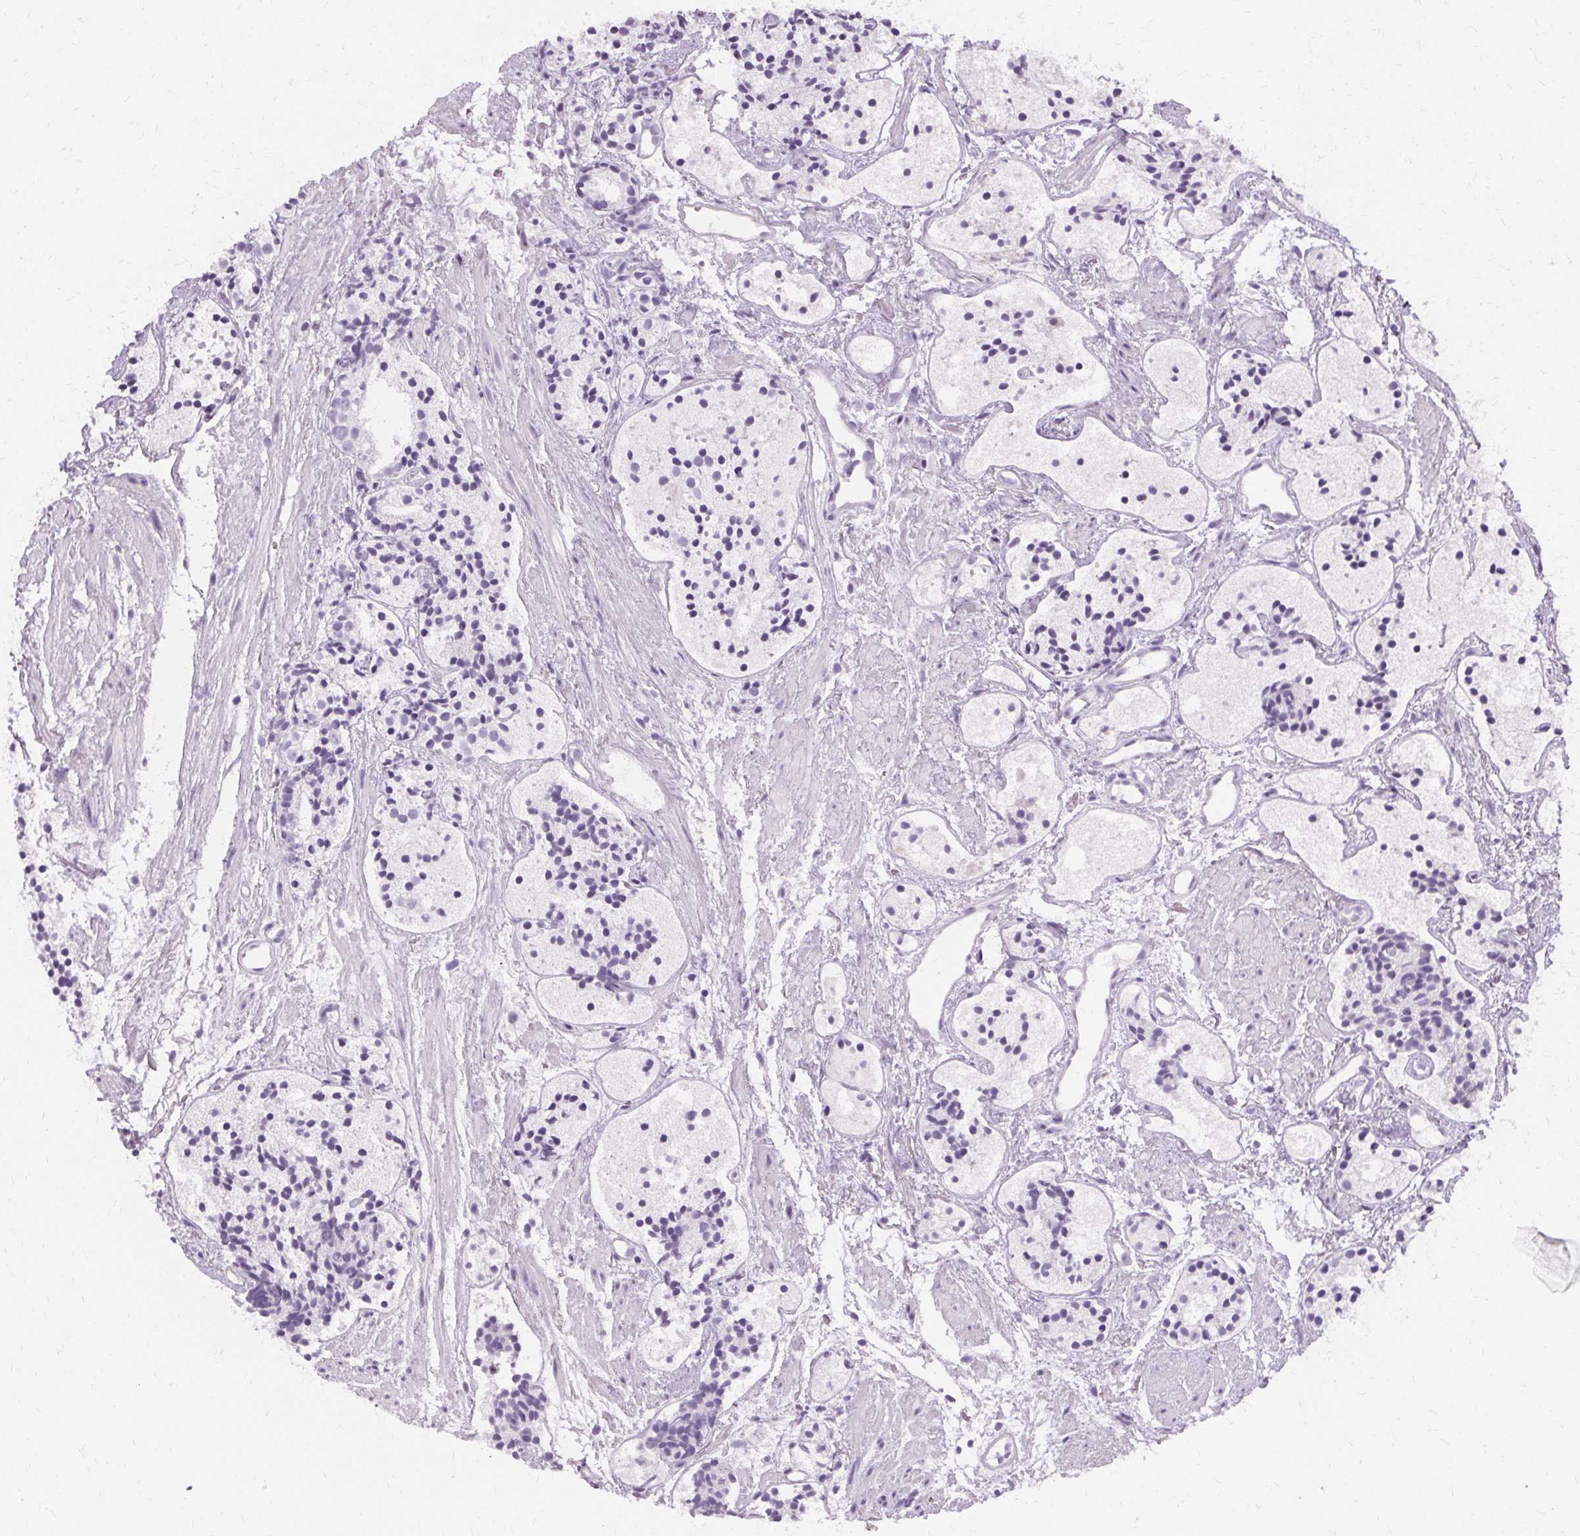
{"staining": {"intensity": "negative", "quantity": "none", "location": "none"}, "tissue": "prostate cancer", "cell_type": "Tumor cells", "image_type": "cancer", "snomed": [{"axis": "morphology", "description": "Adenocarcinoma, High grade"}, {"axis": "topography", "description": "Prostate"}], "caption": "A histopathology image of adenocarcinoma (high-grade) (prostate) stained for a protein displays no brown staining in tumor cells.", "gene": "KRT6C", "patient": {"sex": "male", "age": 85}}